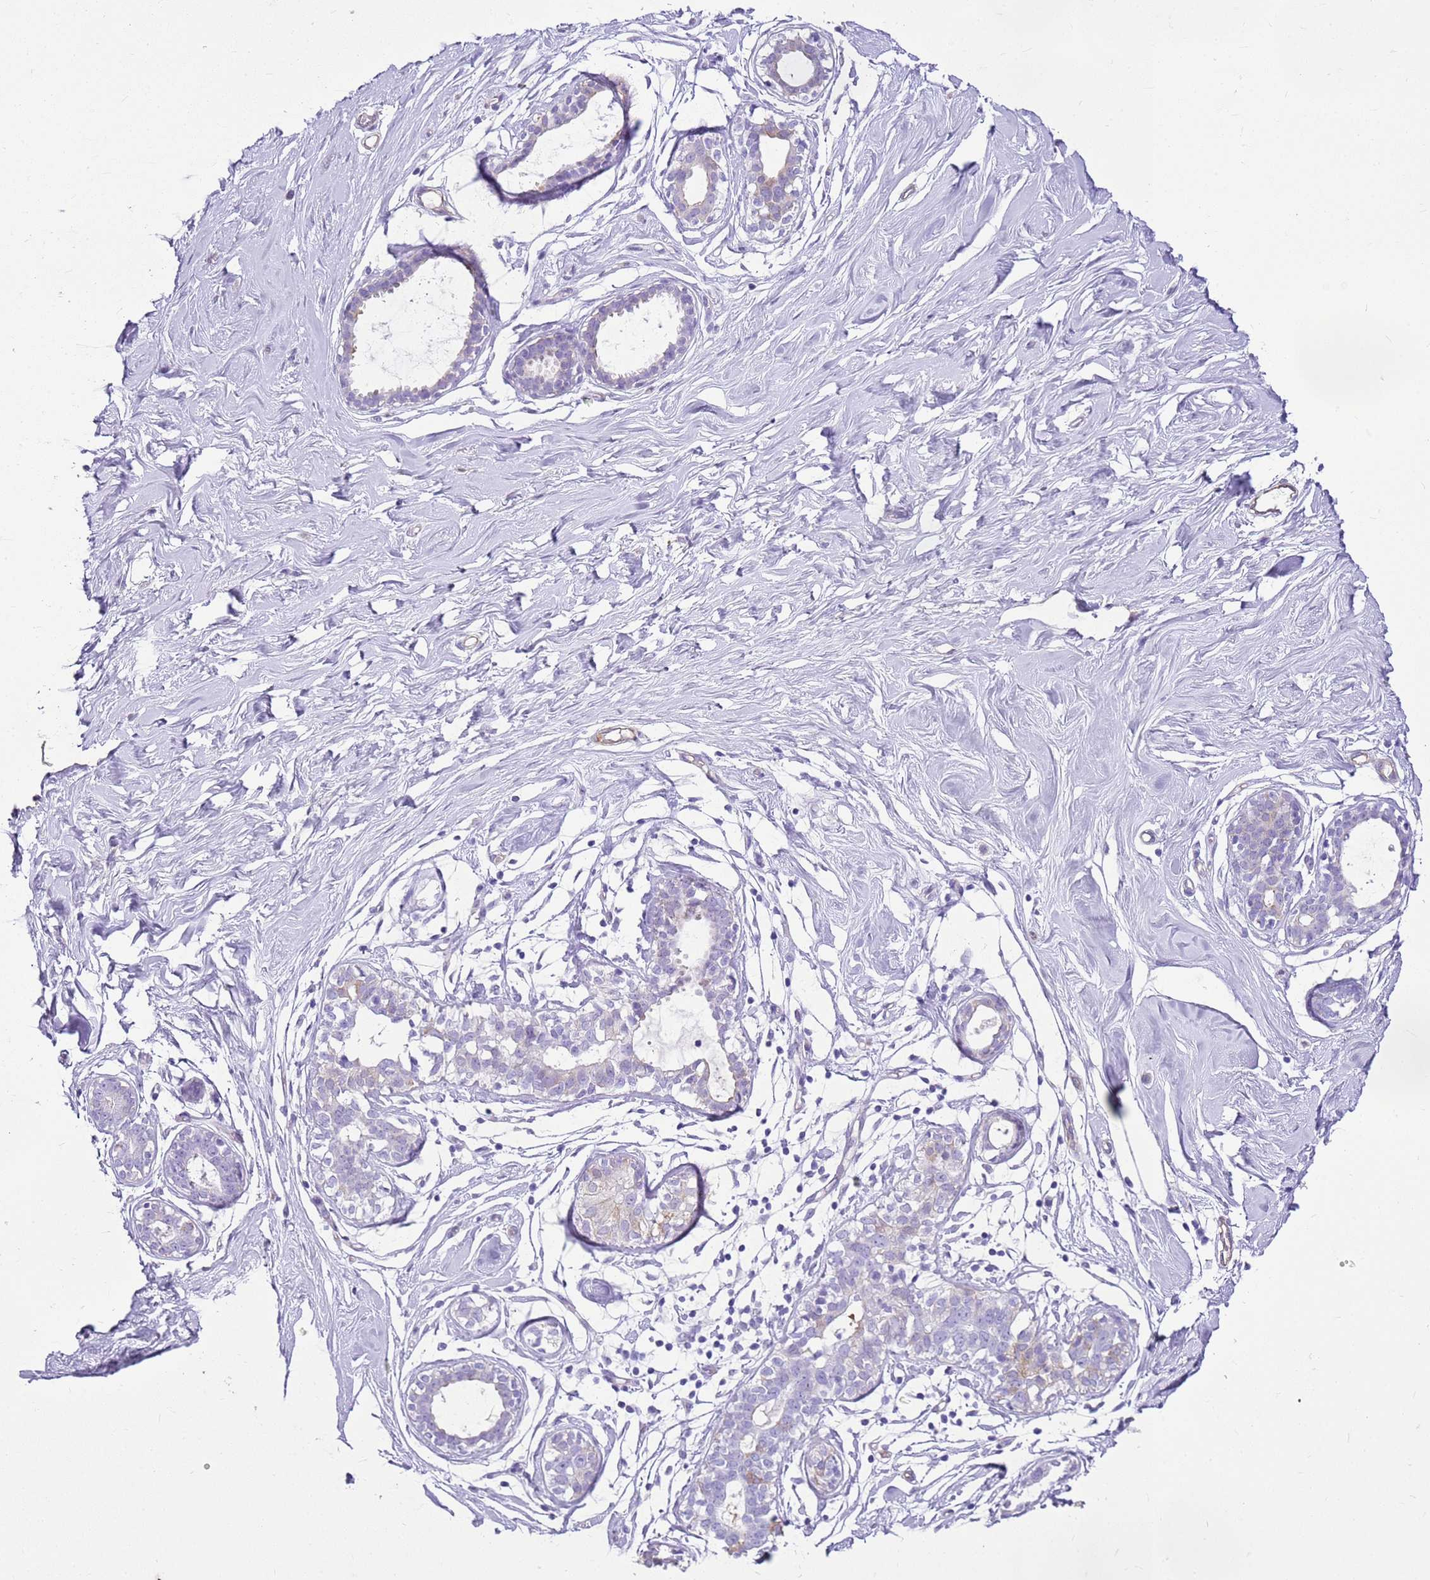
{"staining": {"intensity": "negative", "quantity": "none", "location": "none"}, "tissue": "breast", "cell_type": "Adipocytes", "image_type": "normal", "snomed": [{"axis": "morphology", "description": "Normal tissue, NOS"}, {"axis": "morphology", "description": "Adenoma, NOS"}, {"axis": "topography", "description": "Breast"}], "caption": "This is a micrograph of immunohistochemistry staining of benign breast, which shows no staining in adipocytes.", "gene": "HSPB1", "patient": {"sex": "female", "age": 23}}